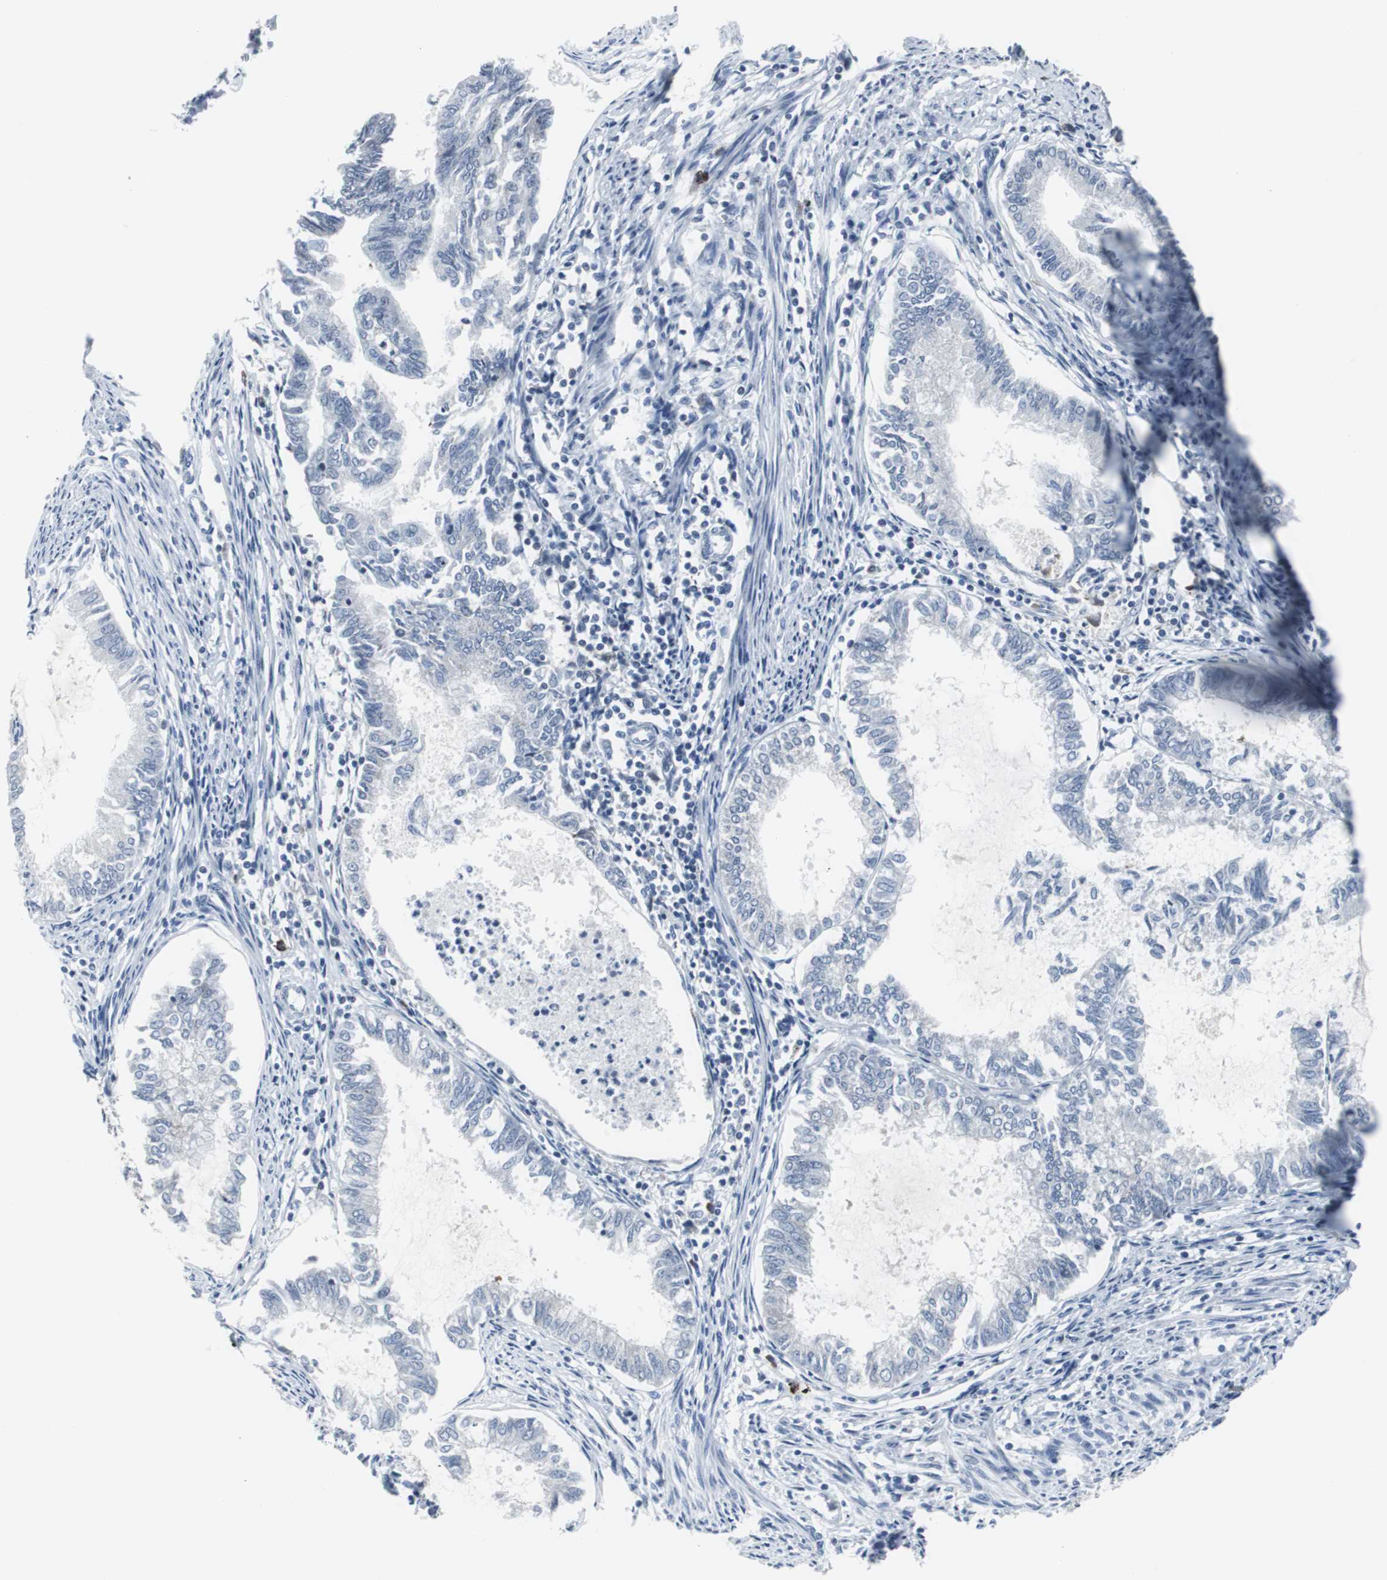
{"staining": {"intensity": "negative", "quantity": "none", "location": "none"}, "tissue": "endometrial cancer", "cell_type": "Tumor cells", "image_type": "cancer", "snomed": [{"axis": "morphology", "description": "Adenocarcinoma, NOS"}, {"axis": "topography", "description": "Endometrium"}], "caption": "Immunohistochemistry histopathology image of neoplastic tissue: human endometrial cancer stained with DAB demonstrates no significant protein positivity in tumor cells.", "gene": "DOK1", "patient": {"sex": "female", "age": 86}}